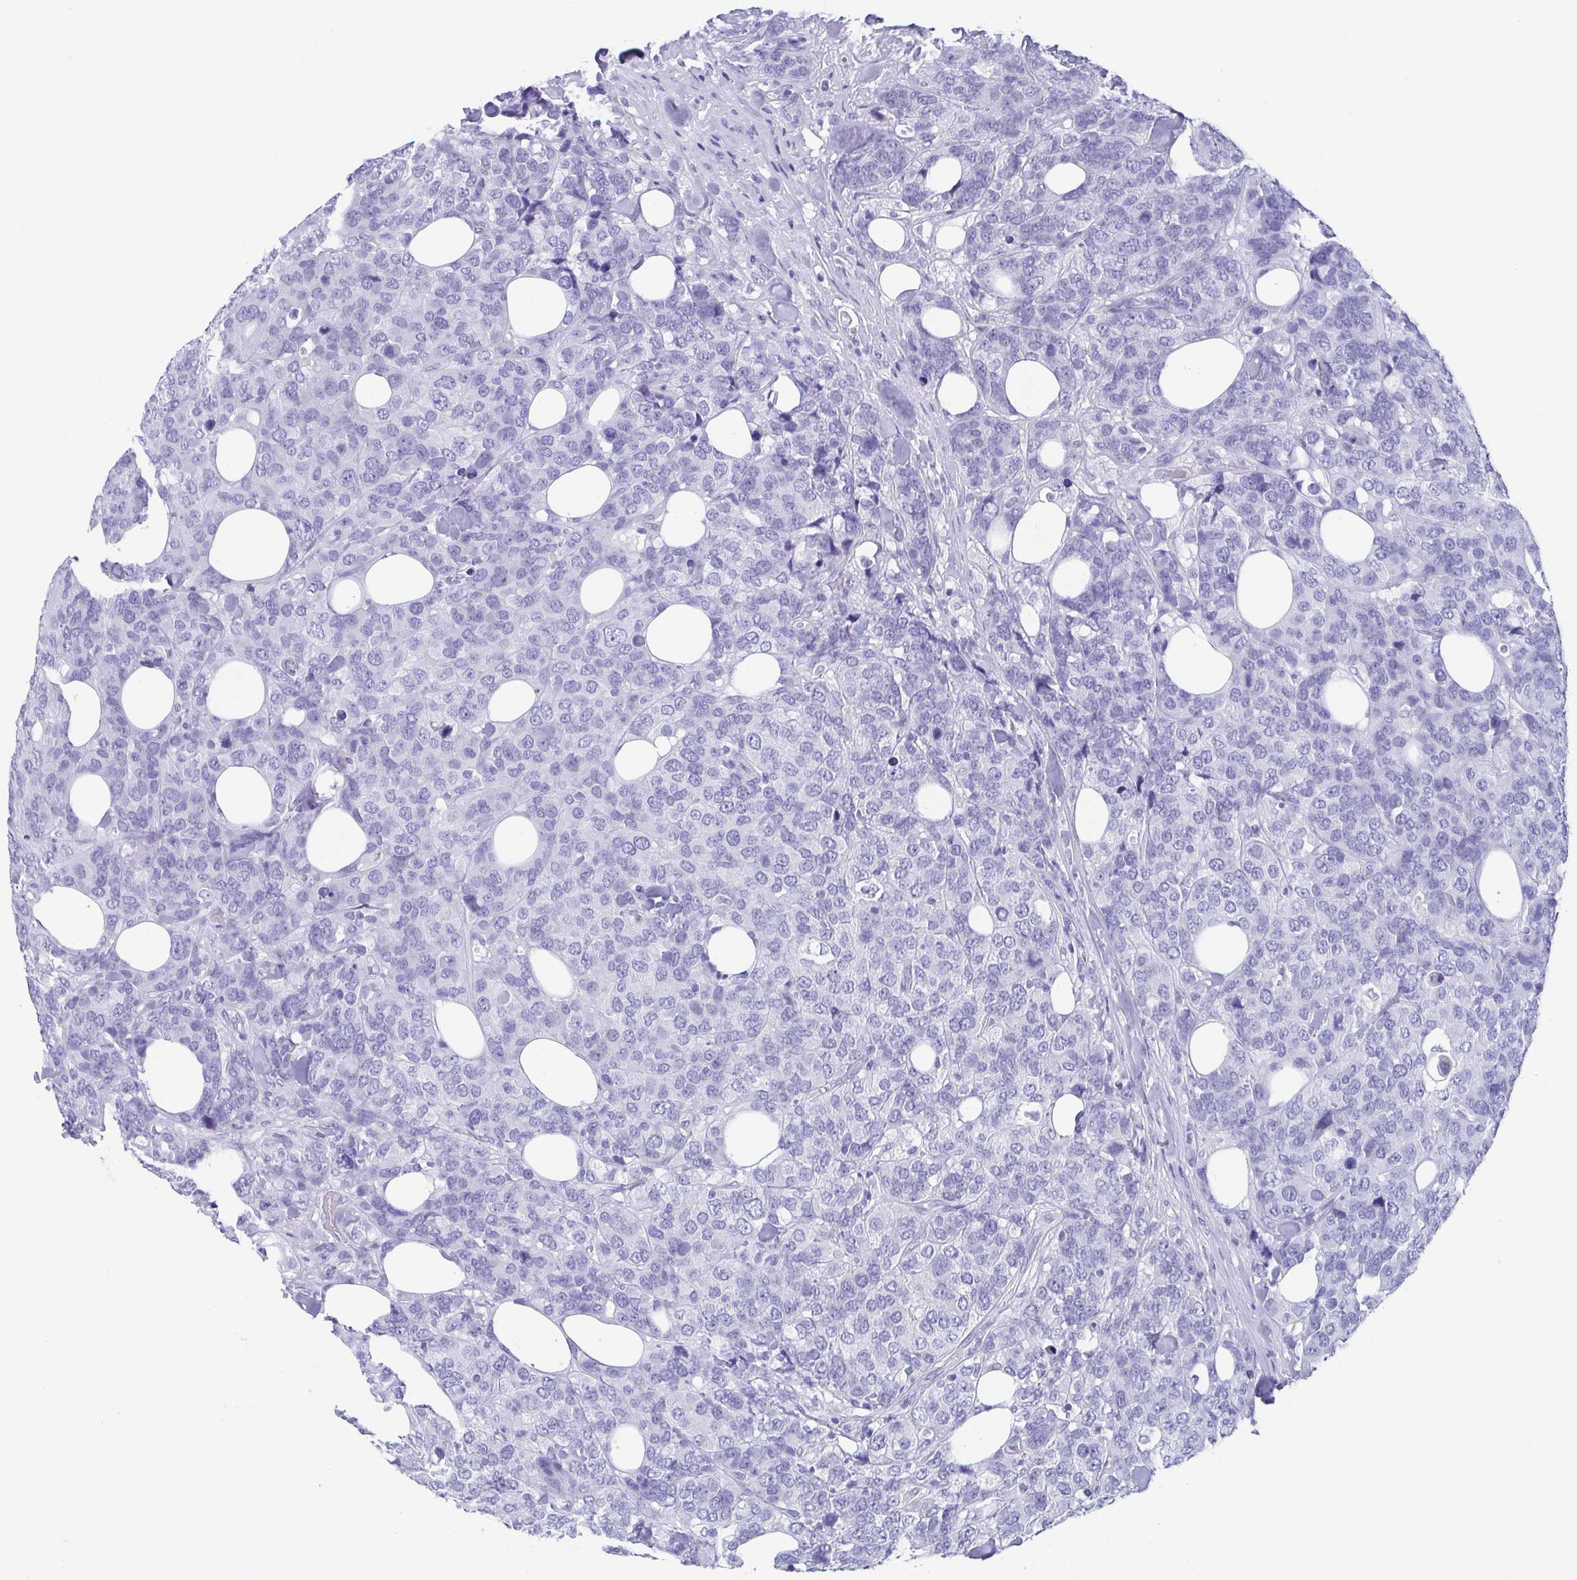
{"staining": {"intensity": "negative", "quantity": "none", "location": "none"}, "tissue": "breast cancer", "cell_type": "Tumor cells", "image_type": "cancer", "snomed": [{"axis": "morphology", "description": "Lobular carcinoma"}, {"axis": "topography", "description": "Breast"}], "caption": "This is a photomicrograph of IHC staining of lobular carcinoma (breast), which shows no positivity in tumor cells. (DAB immunohistochemistry, high magnification).", "gene": "SCGN", "patient": {"sex": "female", "age": 59}}